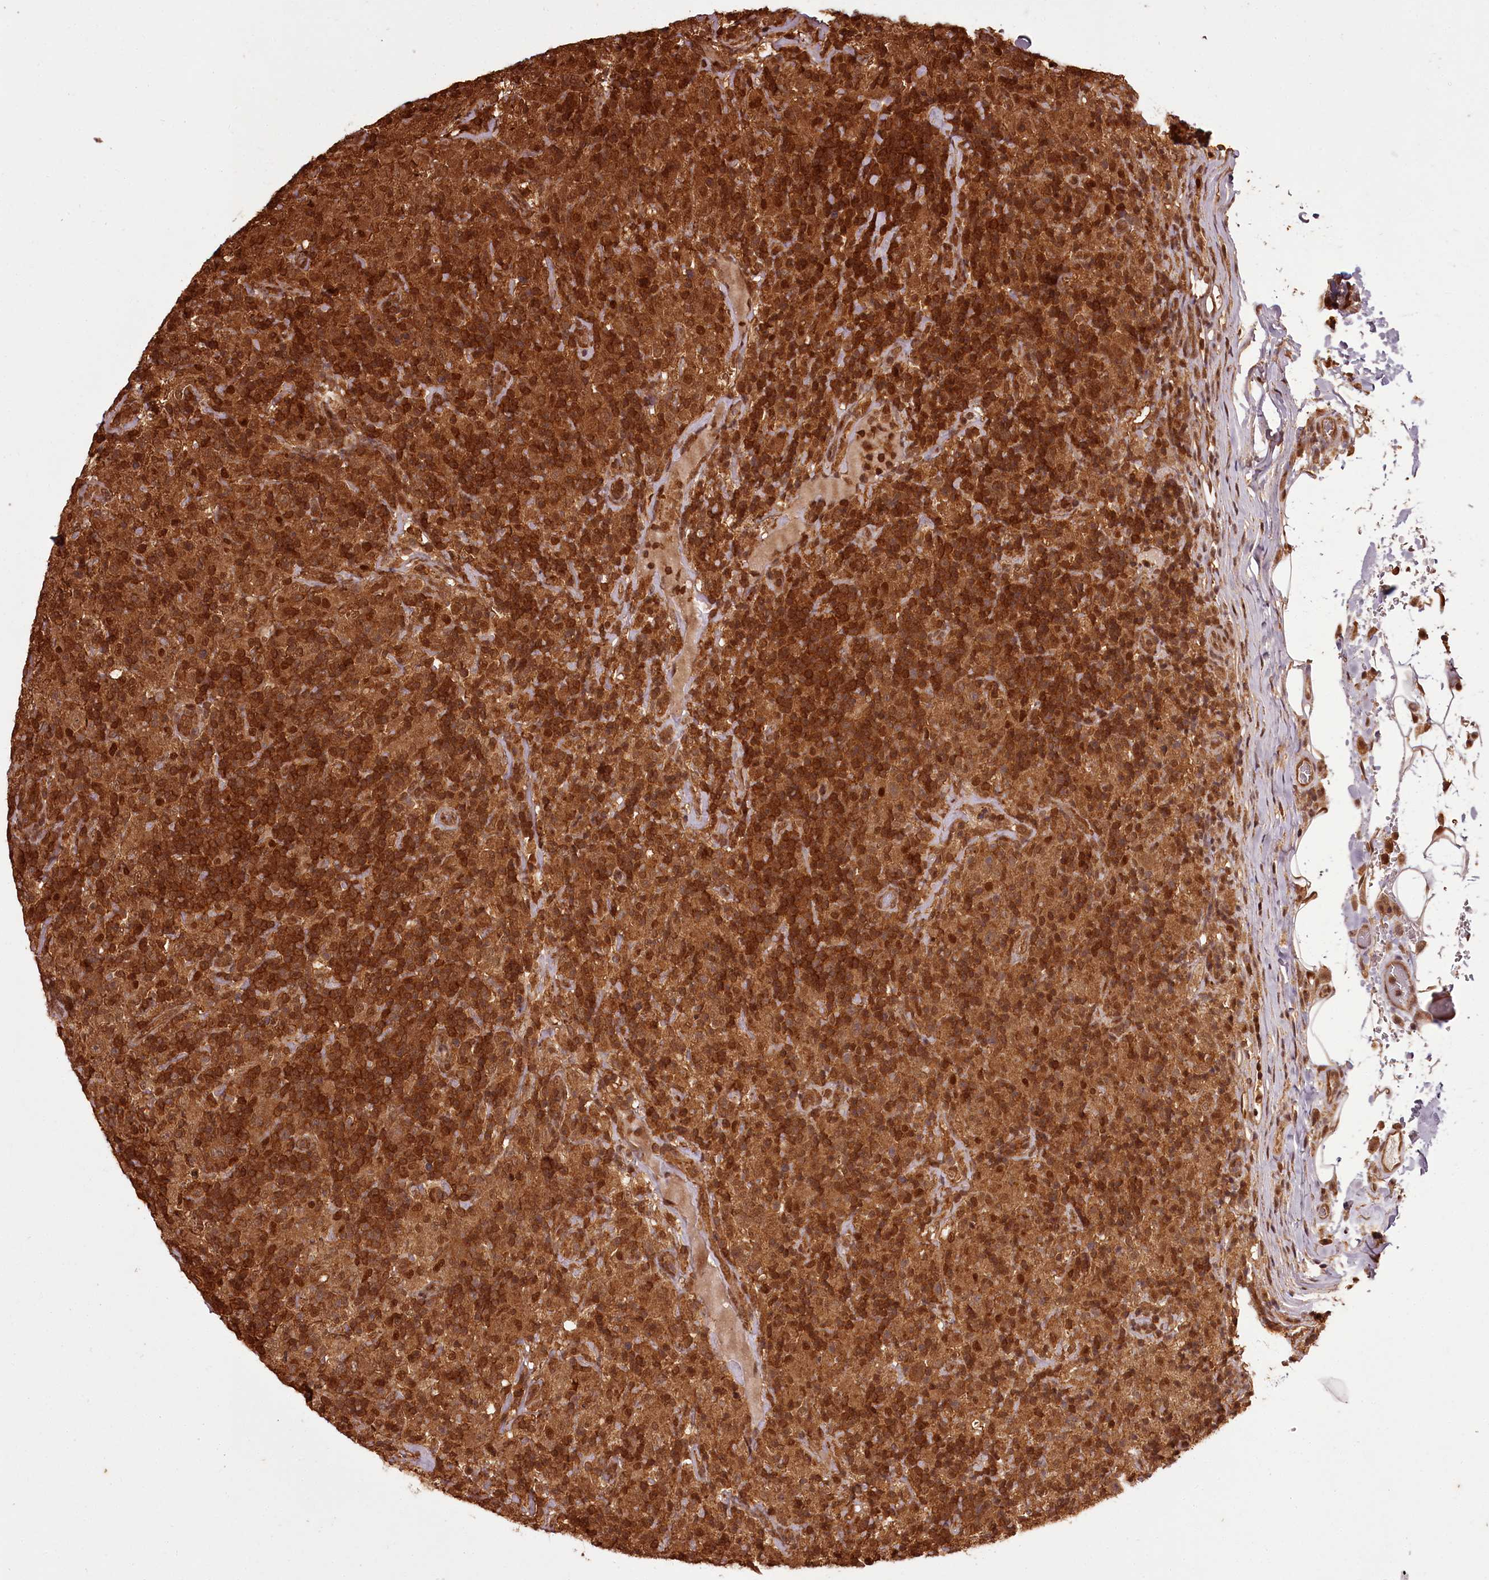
{"staining": {"intensity": "moderate", "quantity": ">75%", "location": "cytoplasmic/membranous"}, "tissue": "lymphoma", "cell_type": "Tumor cells", "image_type": "cancer", "snomed": [{"axis": "morphology", "description": "Hodgkin's disease, NOS"}, {"axis": "topography", "description": "Lymph node"}], "caption": "Protein expression by IHC displays moderate cytoplasmic/membranous expression in approximately >75% of tumor cells in Hodgkin's disease.", "gene": "NPRL2", "patient": {"sex": "male", "age": 70}}